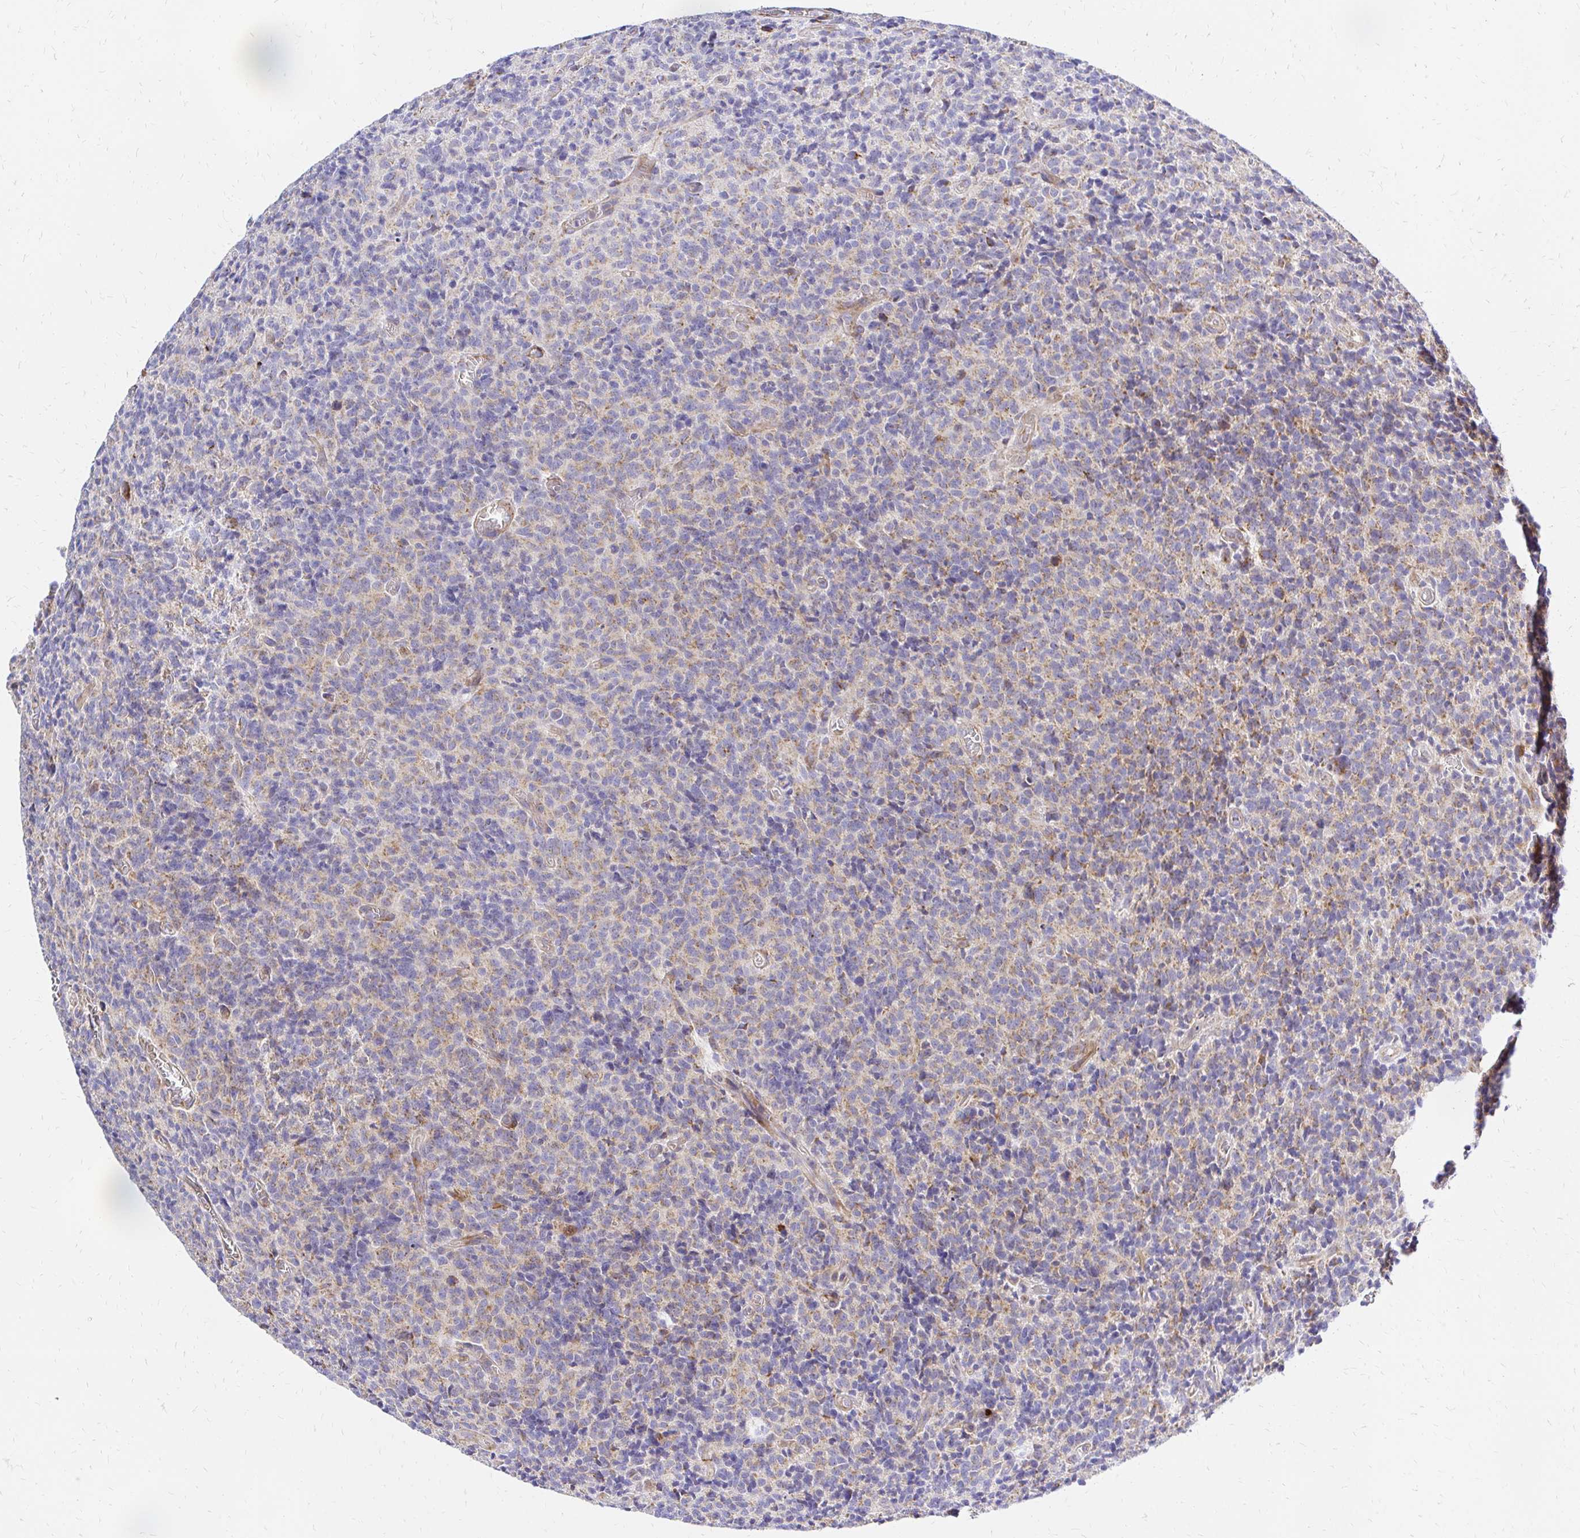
{"staining": {"intensity": "weak", "quantity": "25%-75%", "location": "cytoplasmic/membranous"}, "tissue": "glioma", "cell_type": "Tumor cells", "image_type": "cancer", "snomed": [{"axis": "morphology", "description": "Glioma, malignant, High grade"}, {"axis": "topography", "description": "Brain"}], "caption": "High-power microscopy captured an immunohistochemistry (IHC) photomicrograph of malignant glioma (high-grade), revealing weak cytoplasmic/membranous staining in approximately 25%-75% of tumor cells.", "gene": "MRPL13", "patient": {"sex": "male", "age": 76}}